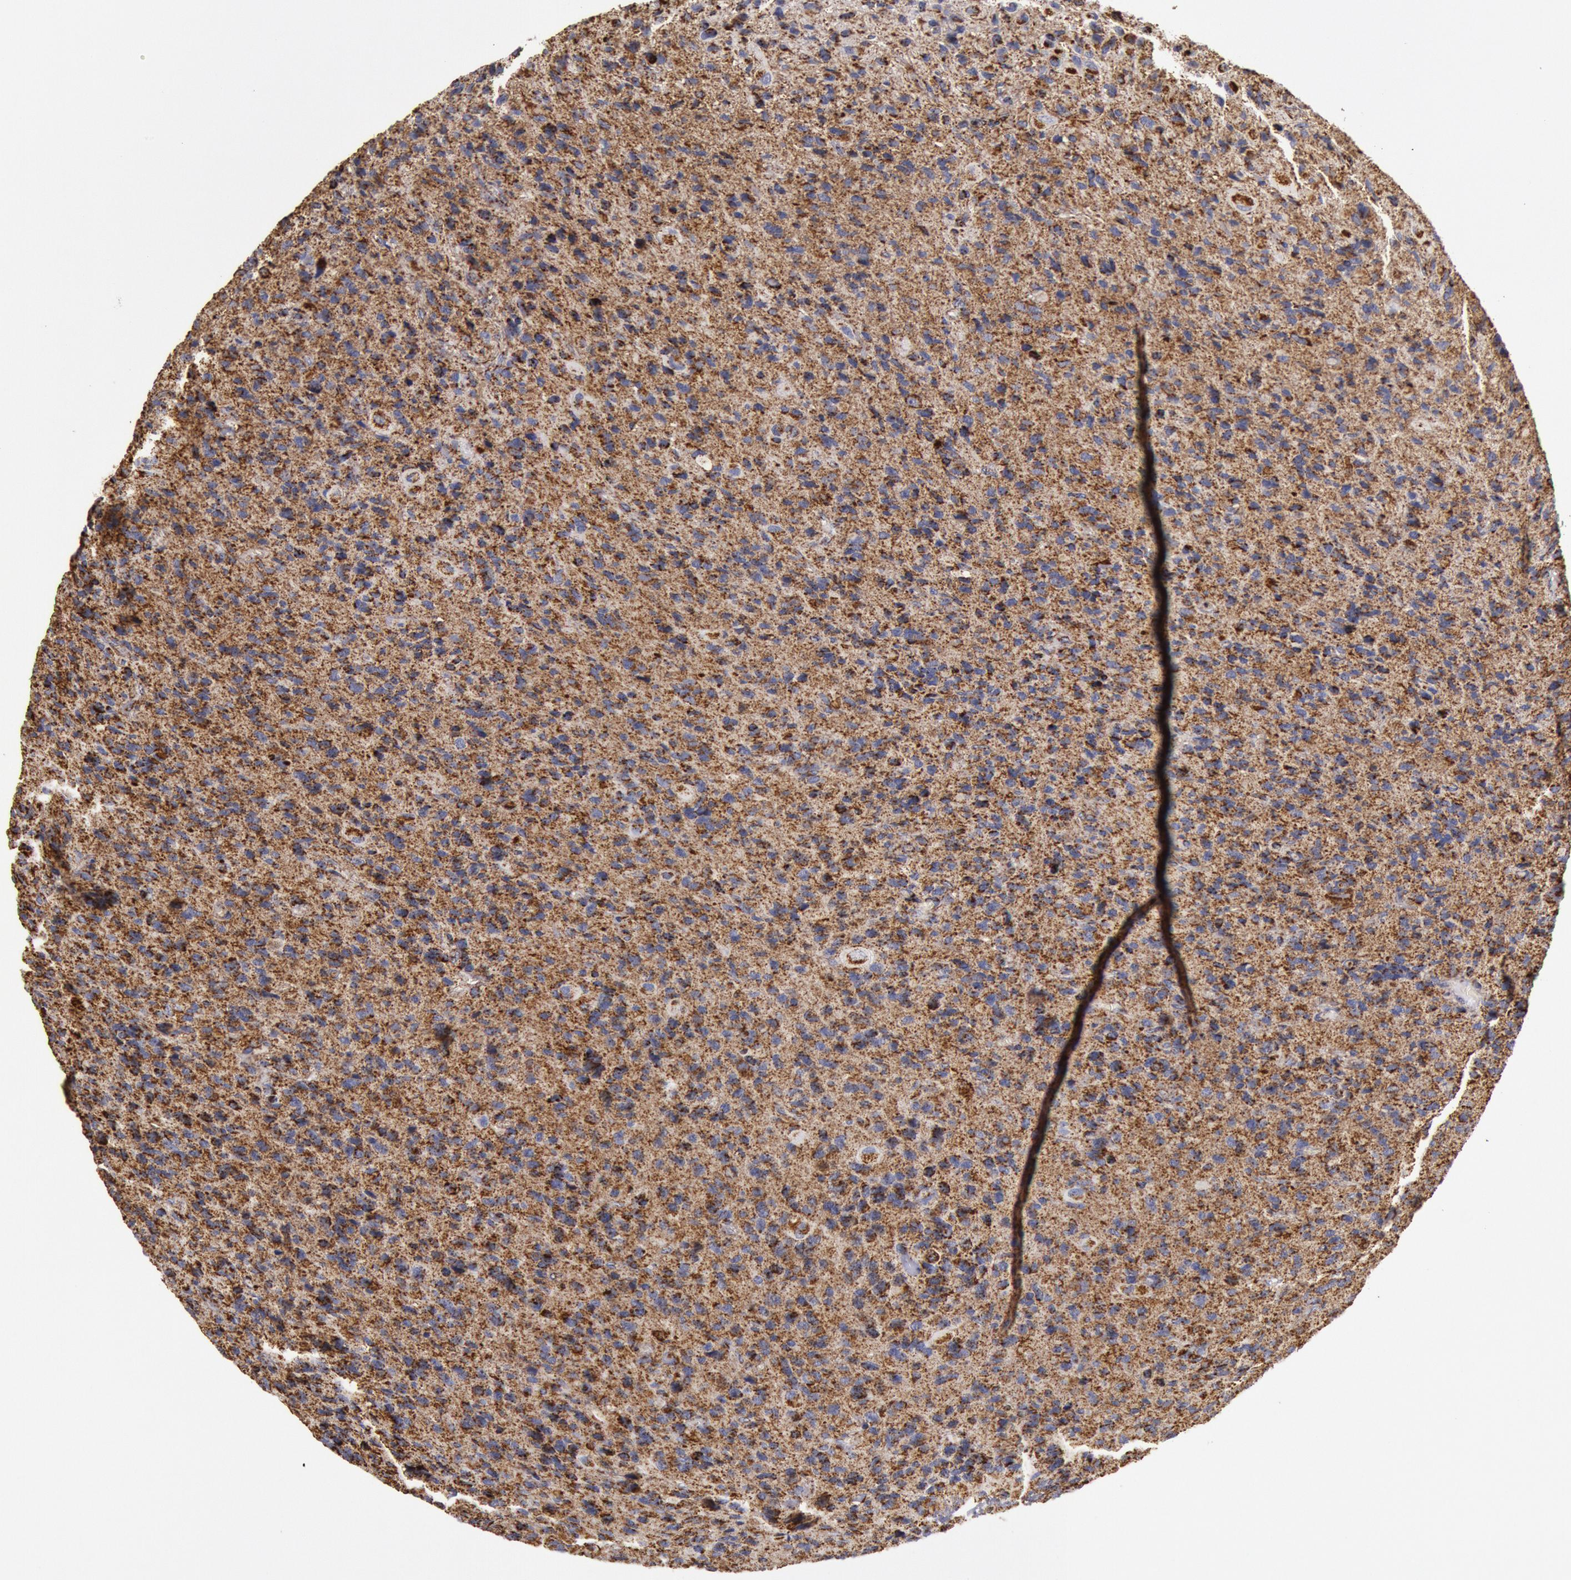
{"staining": {"intensity": "moderate", "quantity": "25%-75%", "location": "cytoplasmic/membranous"}, "tissue": "glioma", "cell_type": "Tumor cells", "image_type": "cancer", "snomed": [{"axis": "morphology", "description": "Glioma, malignant, High grade"}, {"axis": "topography", "description": "Brain"}], "caption": "This micrograph shows IHC staining of human malignant high-grade glioma, with medium moderate cytoplasmic/membranous expression in approximately 25%-75% of tumor cells.", "gene": "CYC1", "patient": {"sex": "male", "age": 77}}